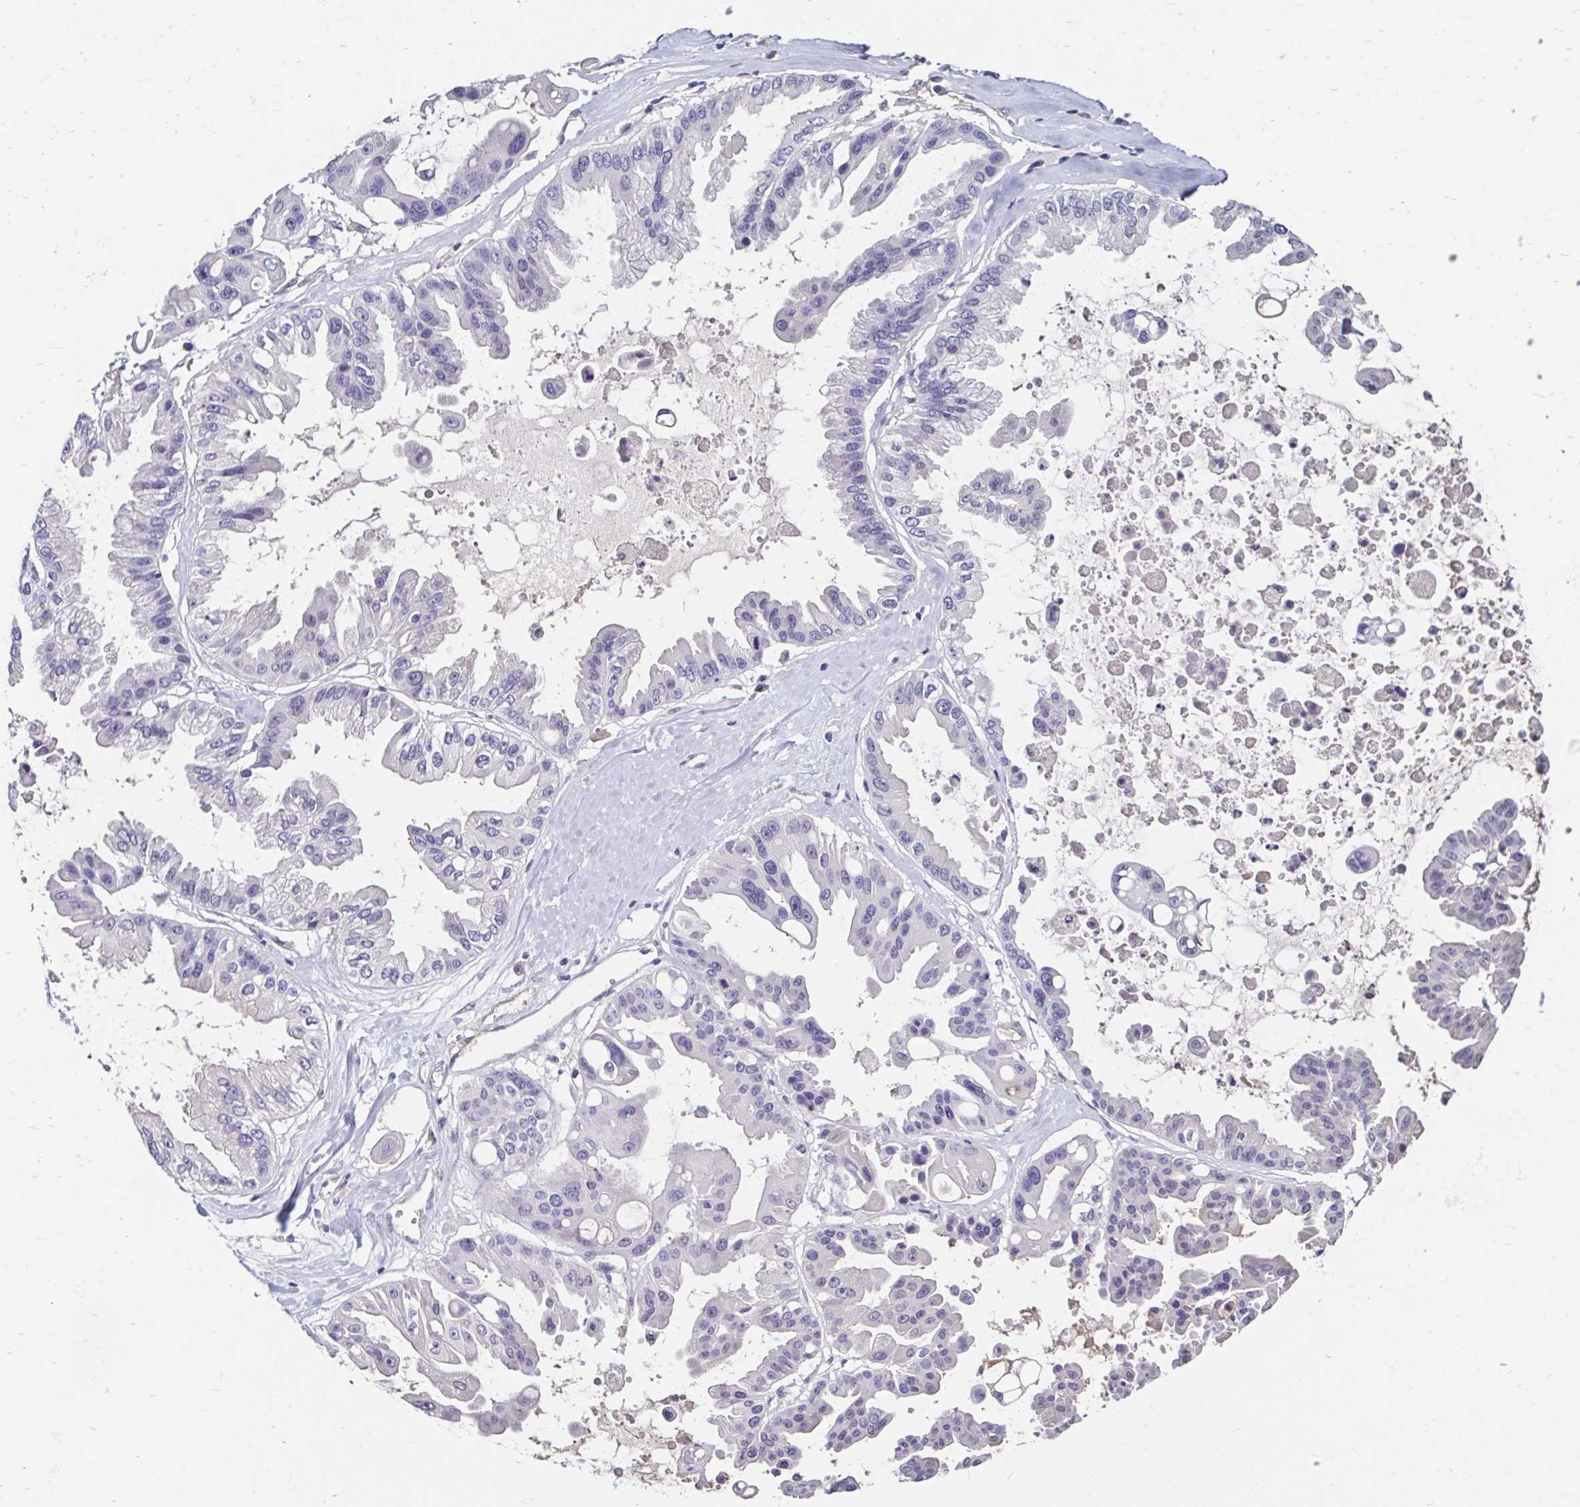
{"staining": {"intensity": "negative", "quantity": "none", "location": "none"}, "tissue": "ovarian cancer", "cell_type": "Tumor cells", "image_type": "cancer", "snomed": [{"axis": "morphology", "description": "Cystadenocarcinoma, serous, NOS"}, {"axis": "topography", "description": "Ovary"}], "caption": "Tumor cells show no significant staining in ovarian cancer.", "gene": "SCG3", "patient": {"sex": "female", "age": 56}}